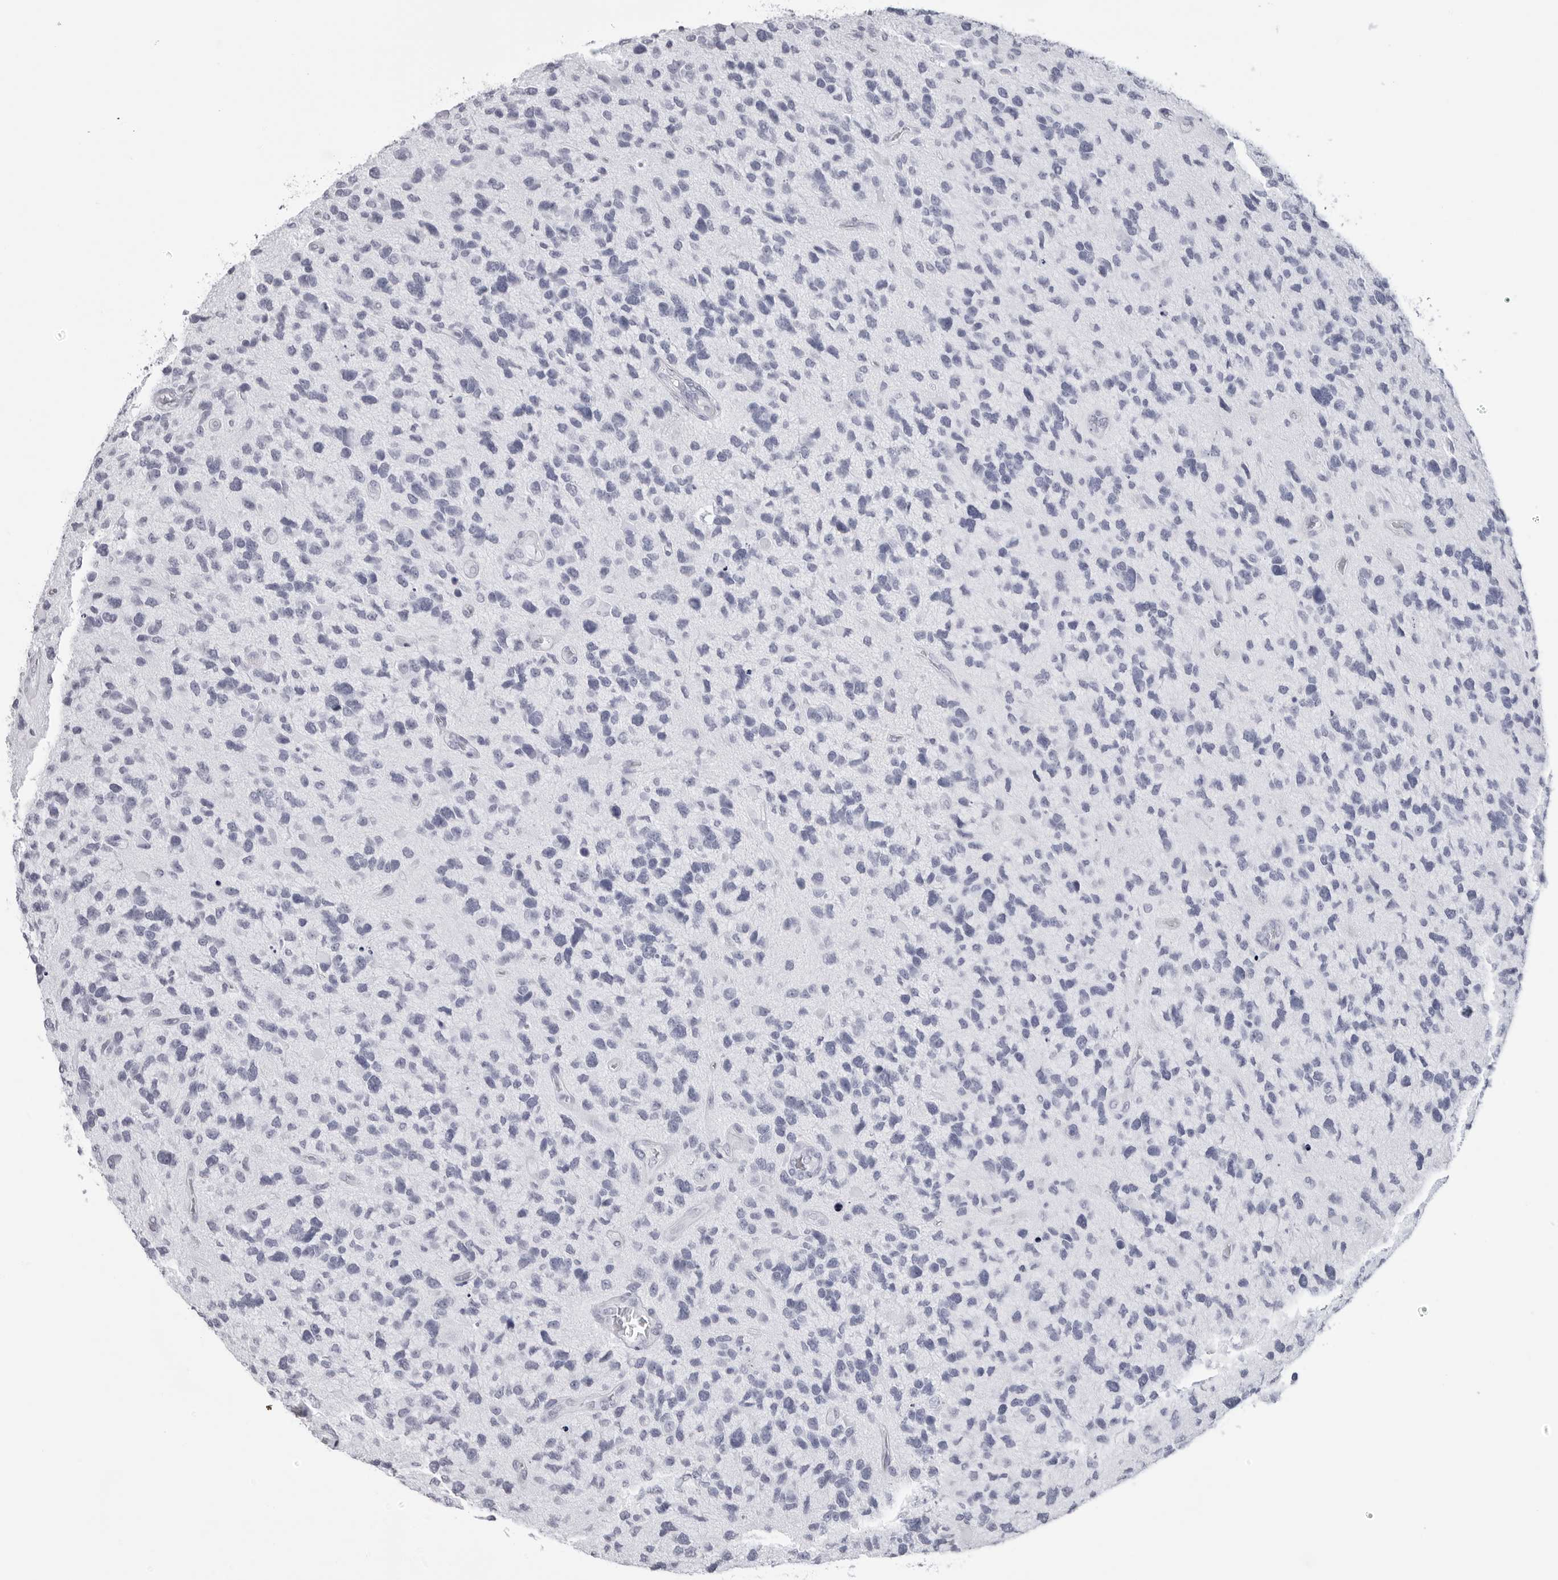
{"staining": {"intensity": "negative", "quantity": "none", "location": "none"}, "tissue": "glioma", "cell_type": "Tumor cells", "image_type": "cancer", "snomed": [{"axis": "morphology", "description": "Glioma, malignant, High grade"}, {"axis": "topography", "description": "Brain"}], "caption": "A micrograph of malignant glioma (high-grade) stained for a protein reveals no brown staining in tumor cells.", "gene": "CST2", "patient": {"sex": "female", "age": 58}}